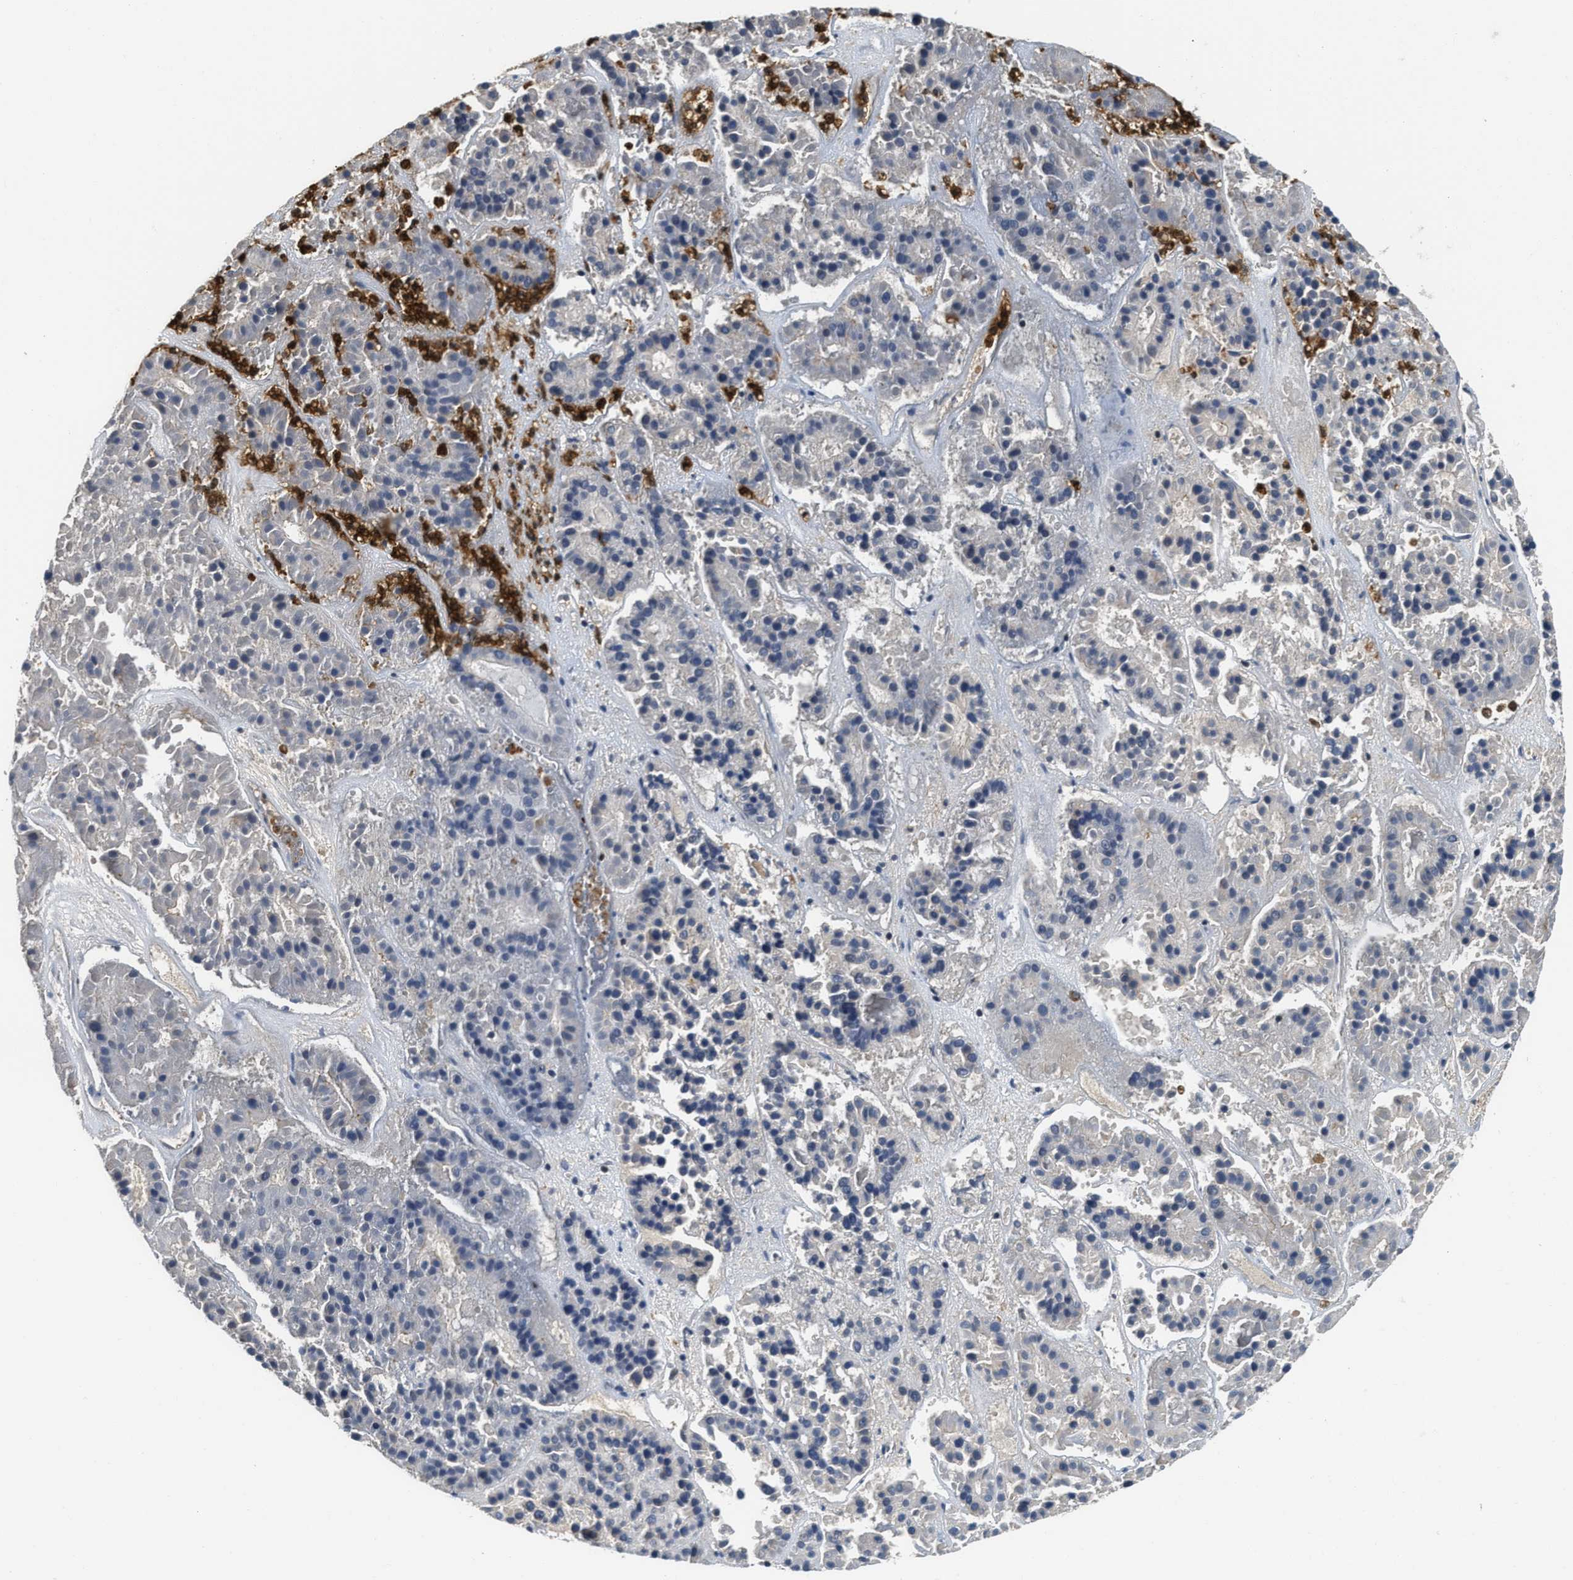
{"staining": {"intensity": "negative", "quantity": "none", "location": "none"}, "tissue": "pancreatic cancer", "cell_type": "Tumor cells", "image_type": "cancer", "snomed": [{"axis": "morphology", "description": "Adenocarcinoma, NOS"}, {"axis": "topography", "description": "Pancreas"}], "caption": "Image shows no protein staining in tumor cells of pancreatic cancer tissue. (DAB (3,3'-diaminobenzidine) immunohistochemistry with hematoxylin counter stain).", "gene": "OSTF1", "patient": {"sex": "male", "age": 50}}